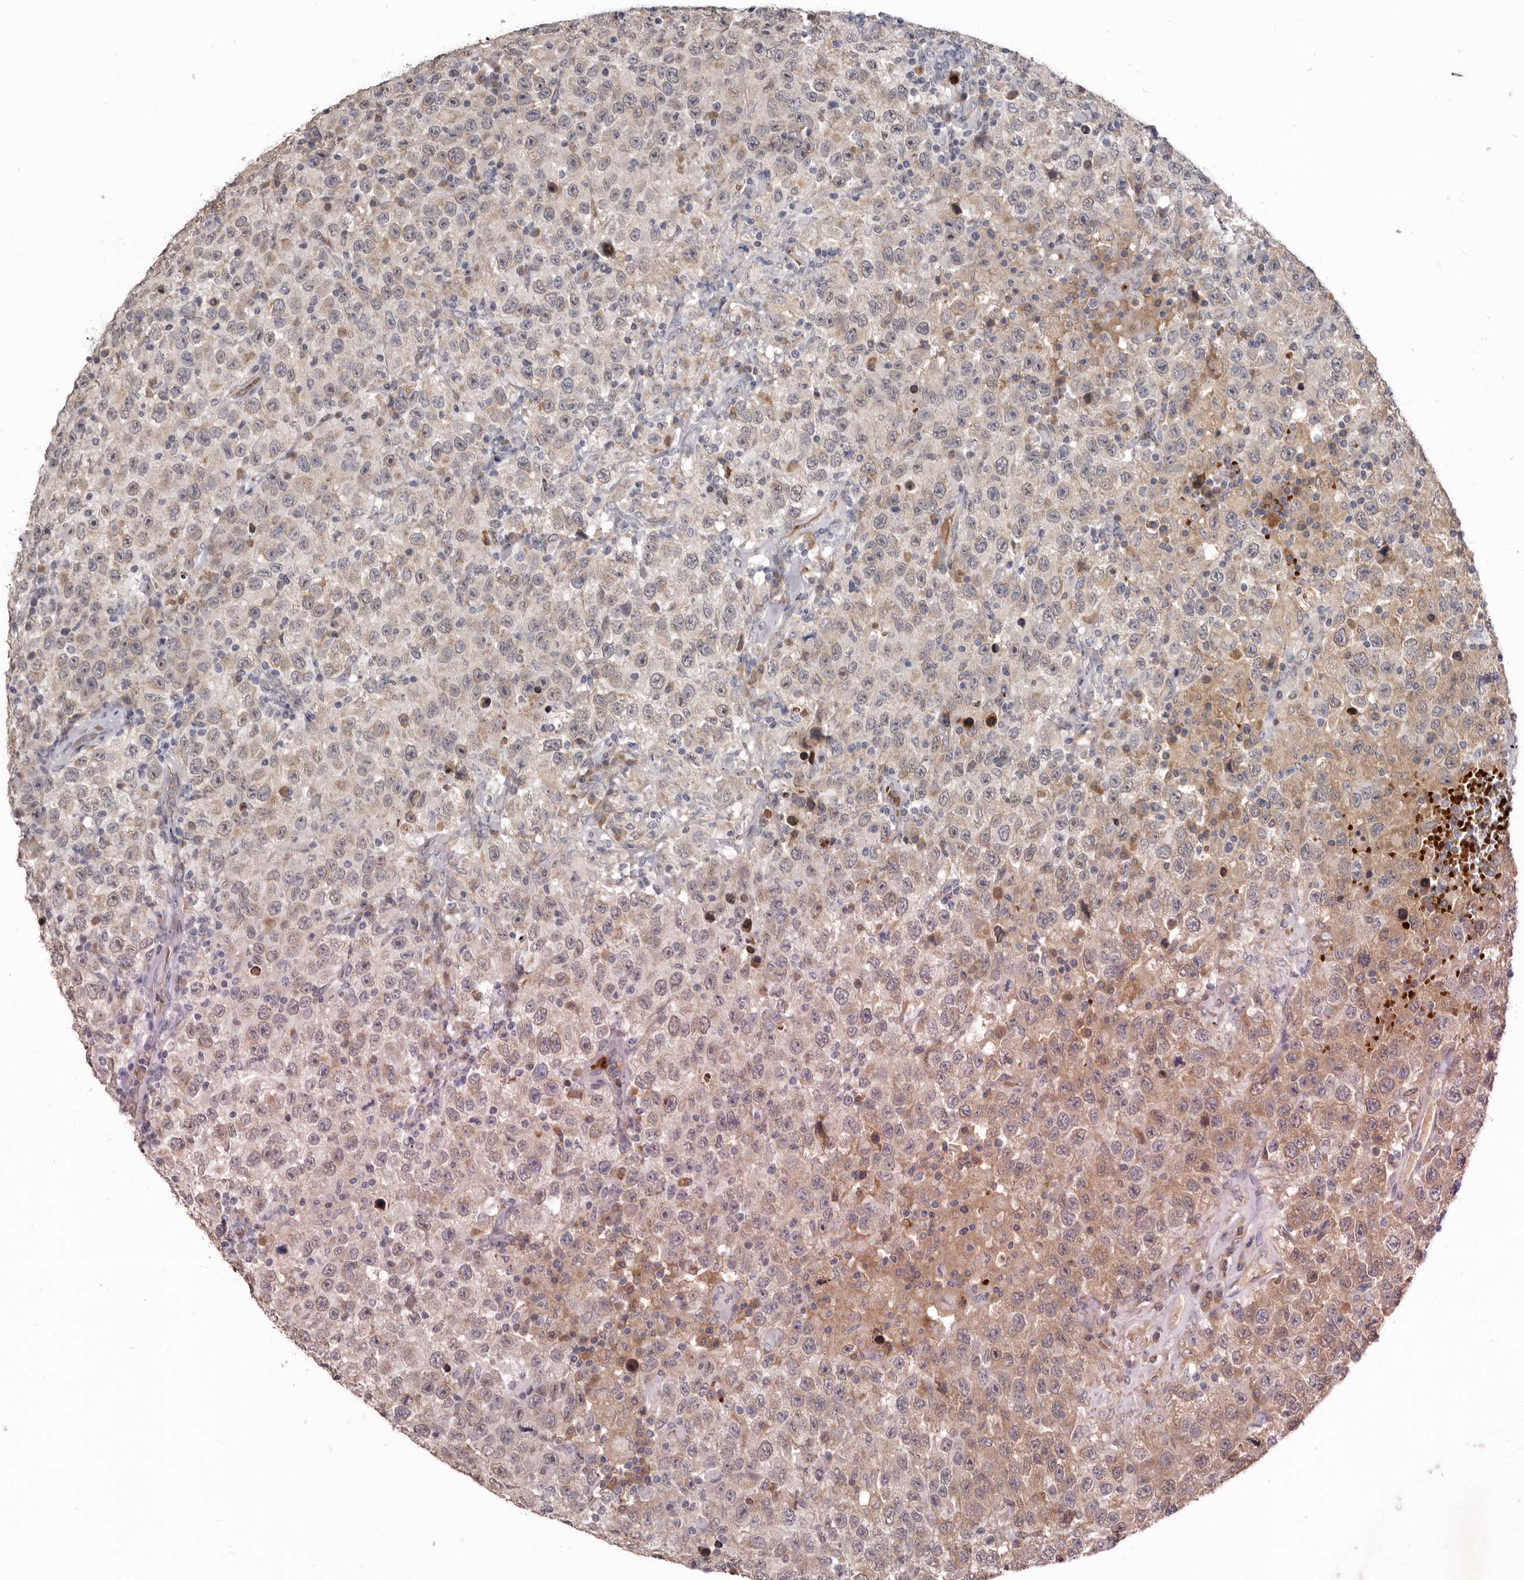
{"staining": {"intensity": "weak", "quantity": "<25%", "location": "cytoplasmic/membranous"}, "tissue": "testis cancer", "cell_type": "Tumor cells", "image_type": "cancer", "snomed": [{"axis": "morphology", "description": "Seminoma, NOS"}, {"axis": "topography", "description": "Testis"}], "caption": "A high-resolution photomicrograph shows immunohistochemistry staining of testis cancer, which reveals no significant expression in tumor cells.", "gene": "NENF", "patient": {"sex": "male", "age": 41}}